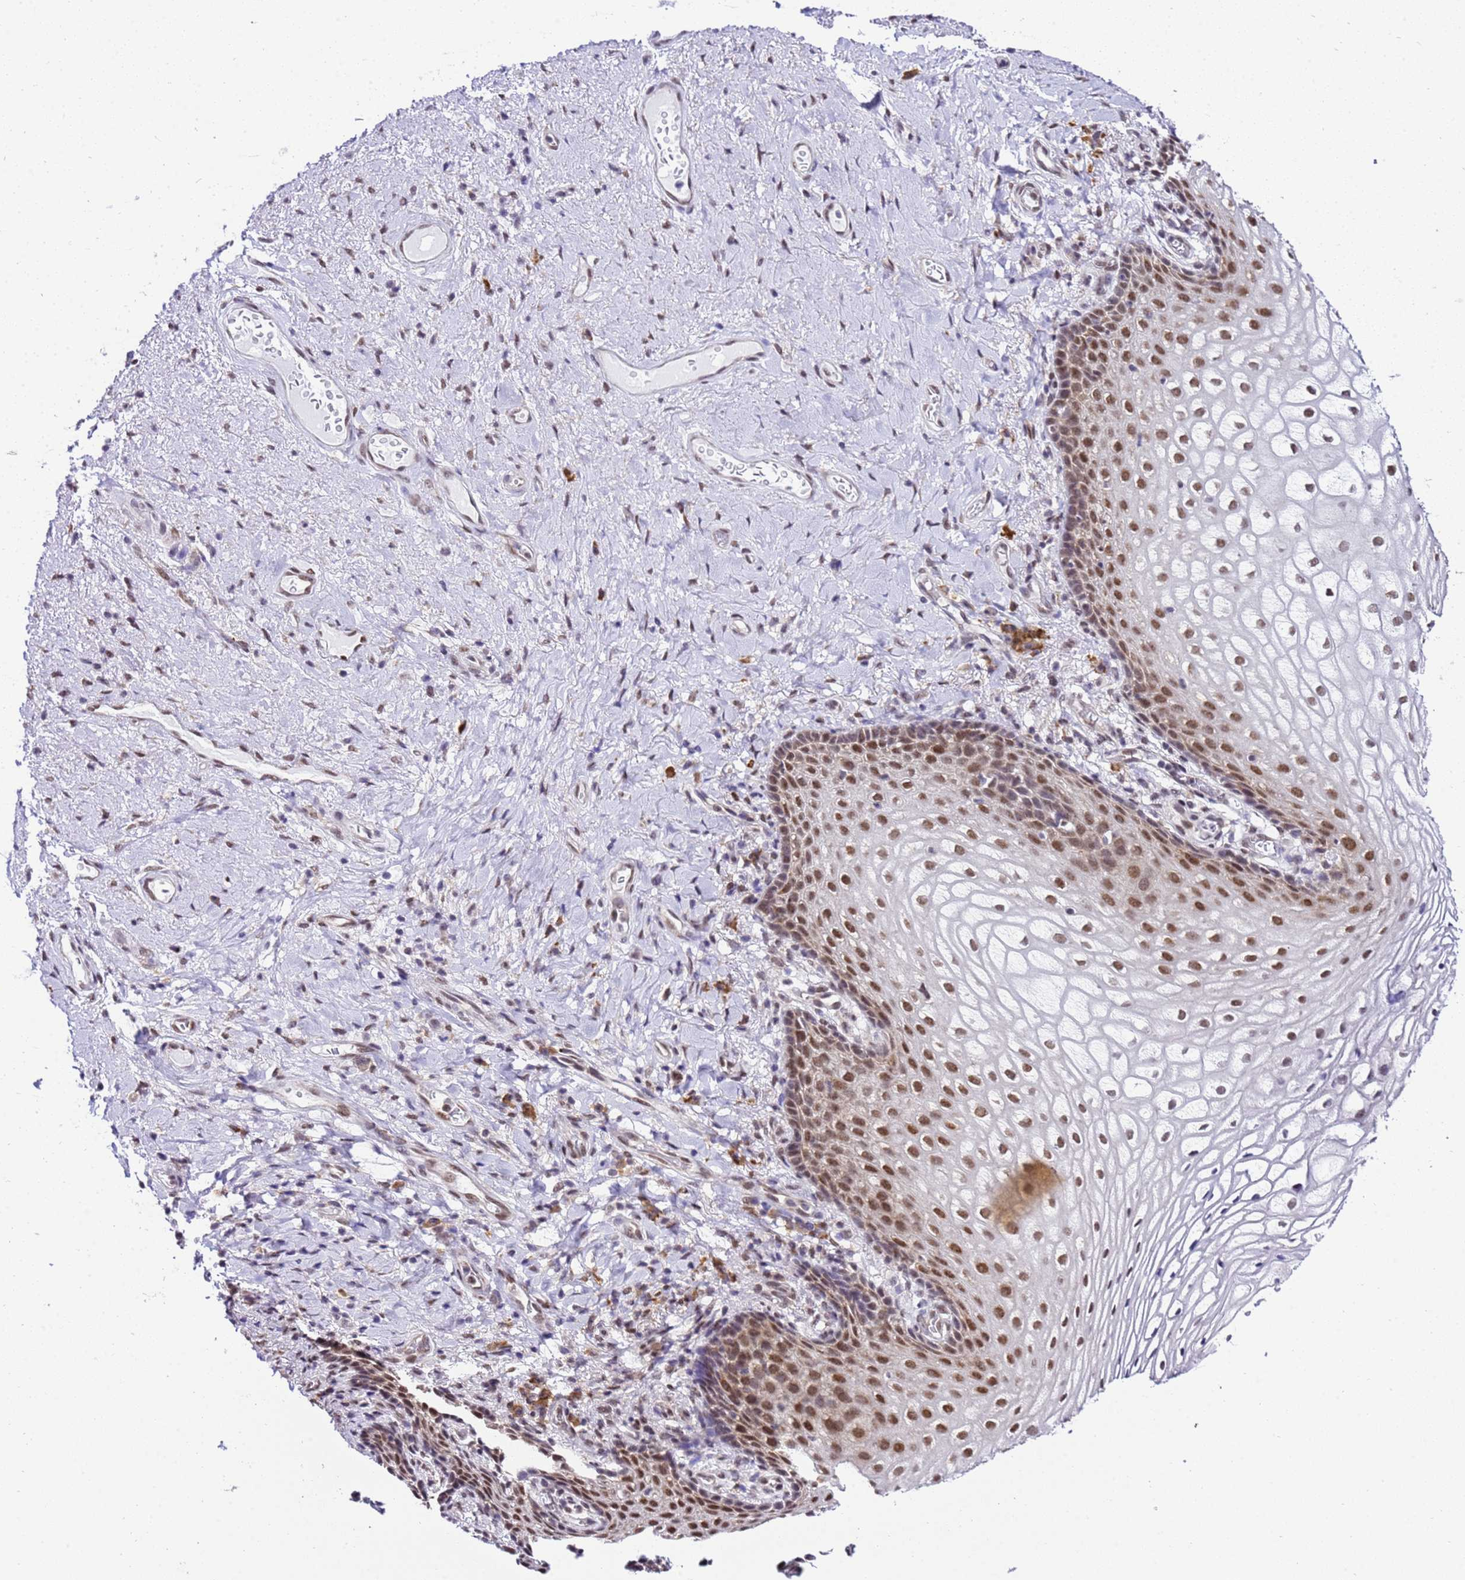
{"staining": {"intensity": "moderate", "quantity": ">75%", "location": "nuclear"}, "tissue": "vagina", "cell_type": "Squamous epithelial cells", "image_type": "normal", "snomed": [{"axis": "morphology", "description": "Normal tissue, NOS"}, {"axis": "topography", "description": "Vagina"}], "caption": "Brown immunohistochemical staining in benign vagina reveals moderate nuclear expression in about >75% of squamous epithelial cells.", "gene": "SMN1", "patient": {"sex": "female", "age": 60}}